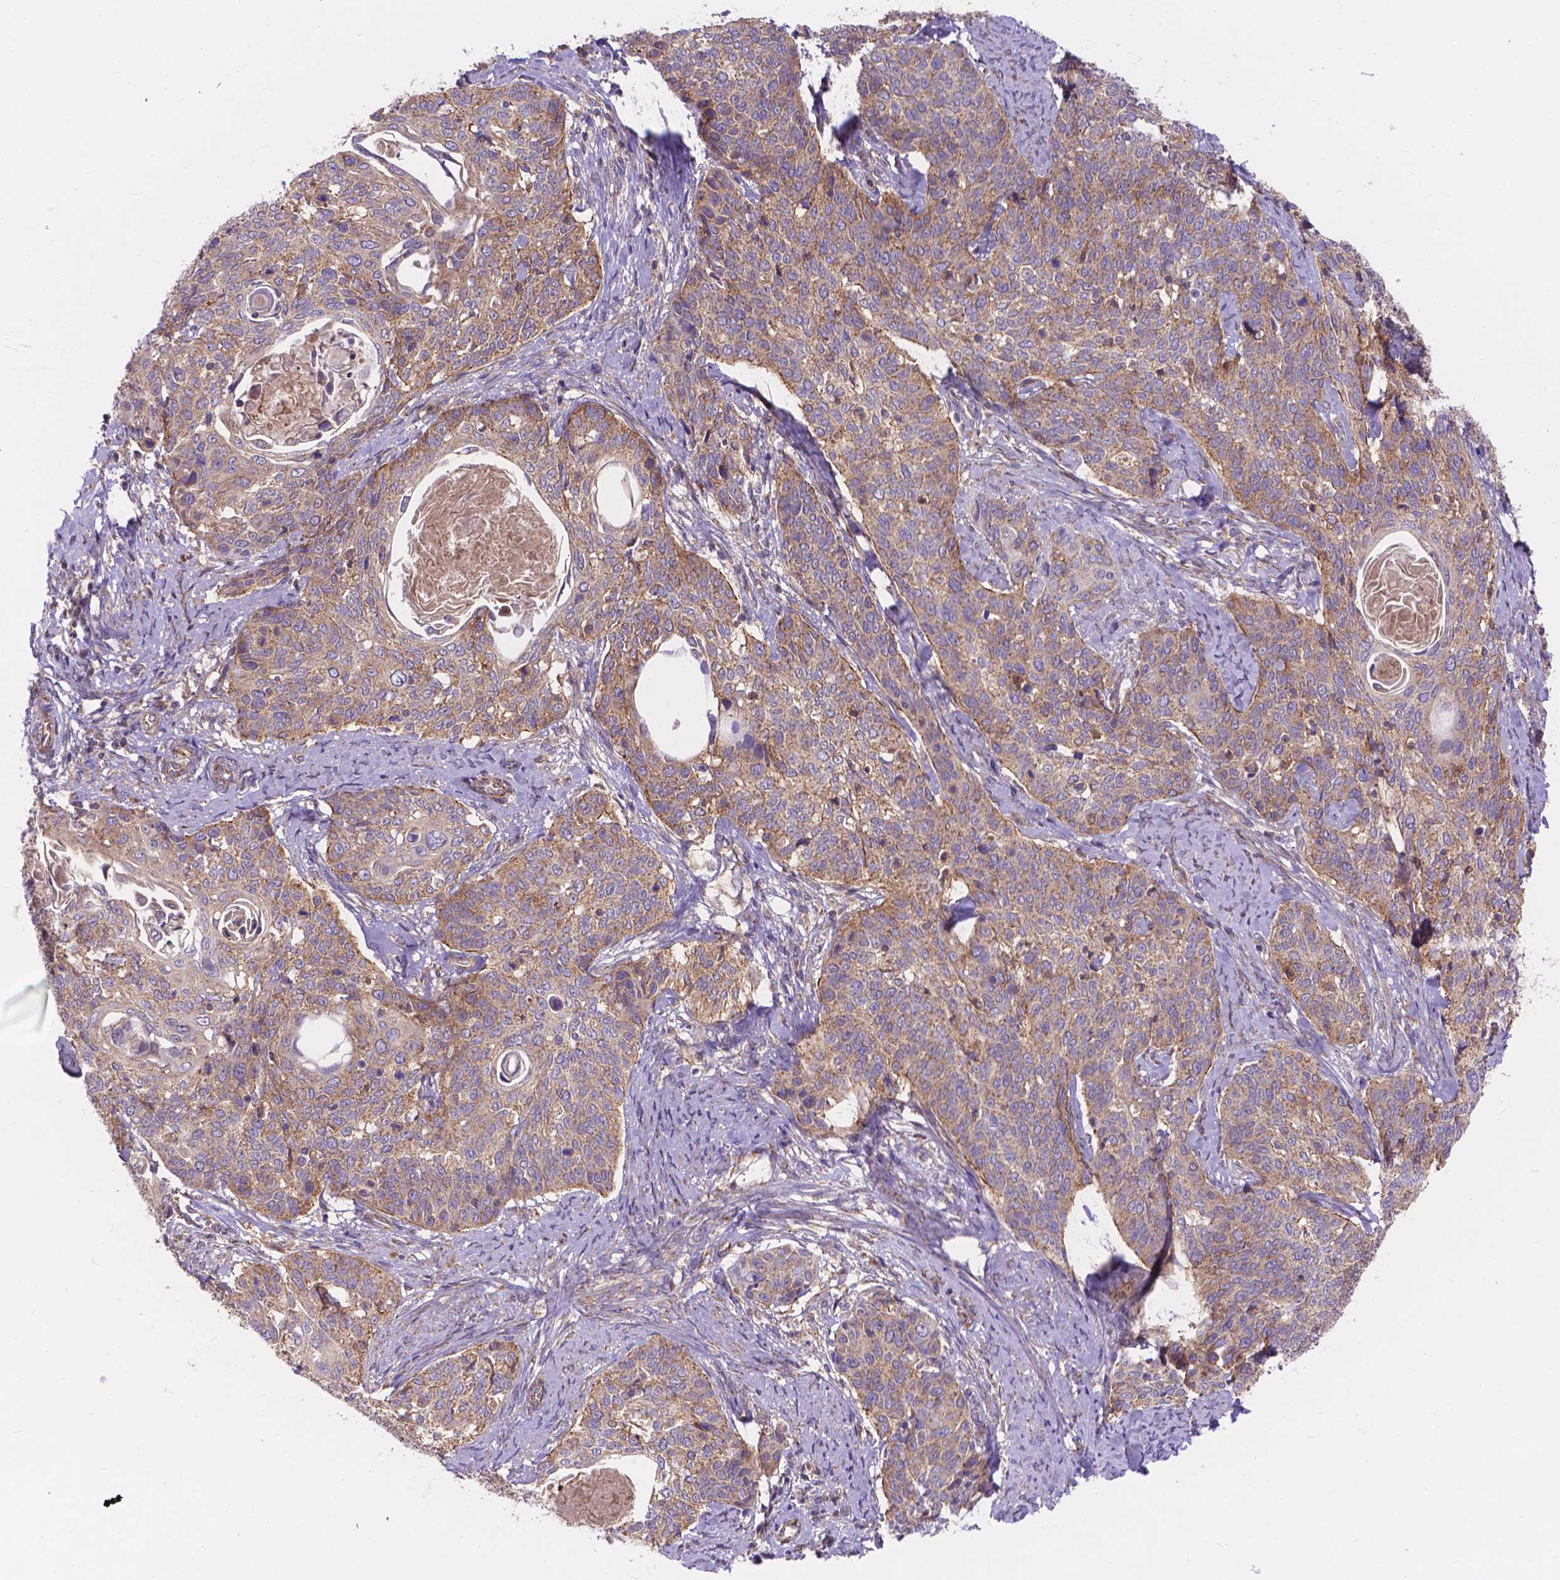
{"staining": {"intensity": "weak", "quantity": ">75%", "location": "cytoplasmic/membranous"}, "tissue": "cervical cancer", "cell_type": "Tumor cells", "image_type": "cancer", "snomed": [{"axis": "morphology", "description": "Squamous cell carcinoma, NOS"}, {"axis": "topography", "description": "Cervix"}], "caption": "Brown immunohistochemical staining in human cervical cancer reveals weak cytoplasmic/membranous expression in approximately >75% of tumor cells. The staining was performed using DAB to visualize the protein expression in brown, while the nuclei were stained in blue with hematoxylin (Magnification: 20x).", "gene": "AK3", "patient": {"sex": "female", "age": 69}}